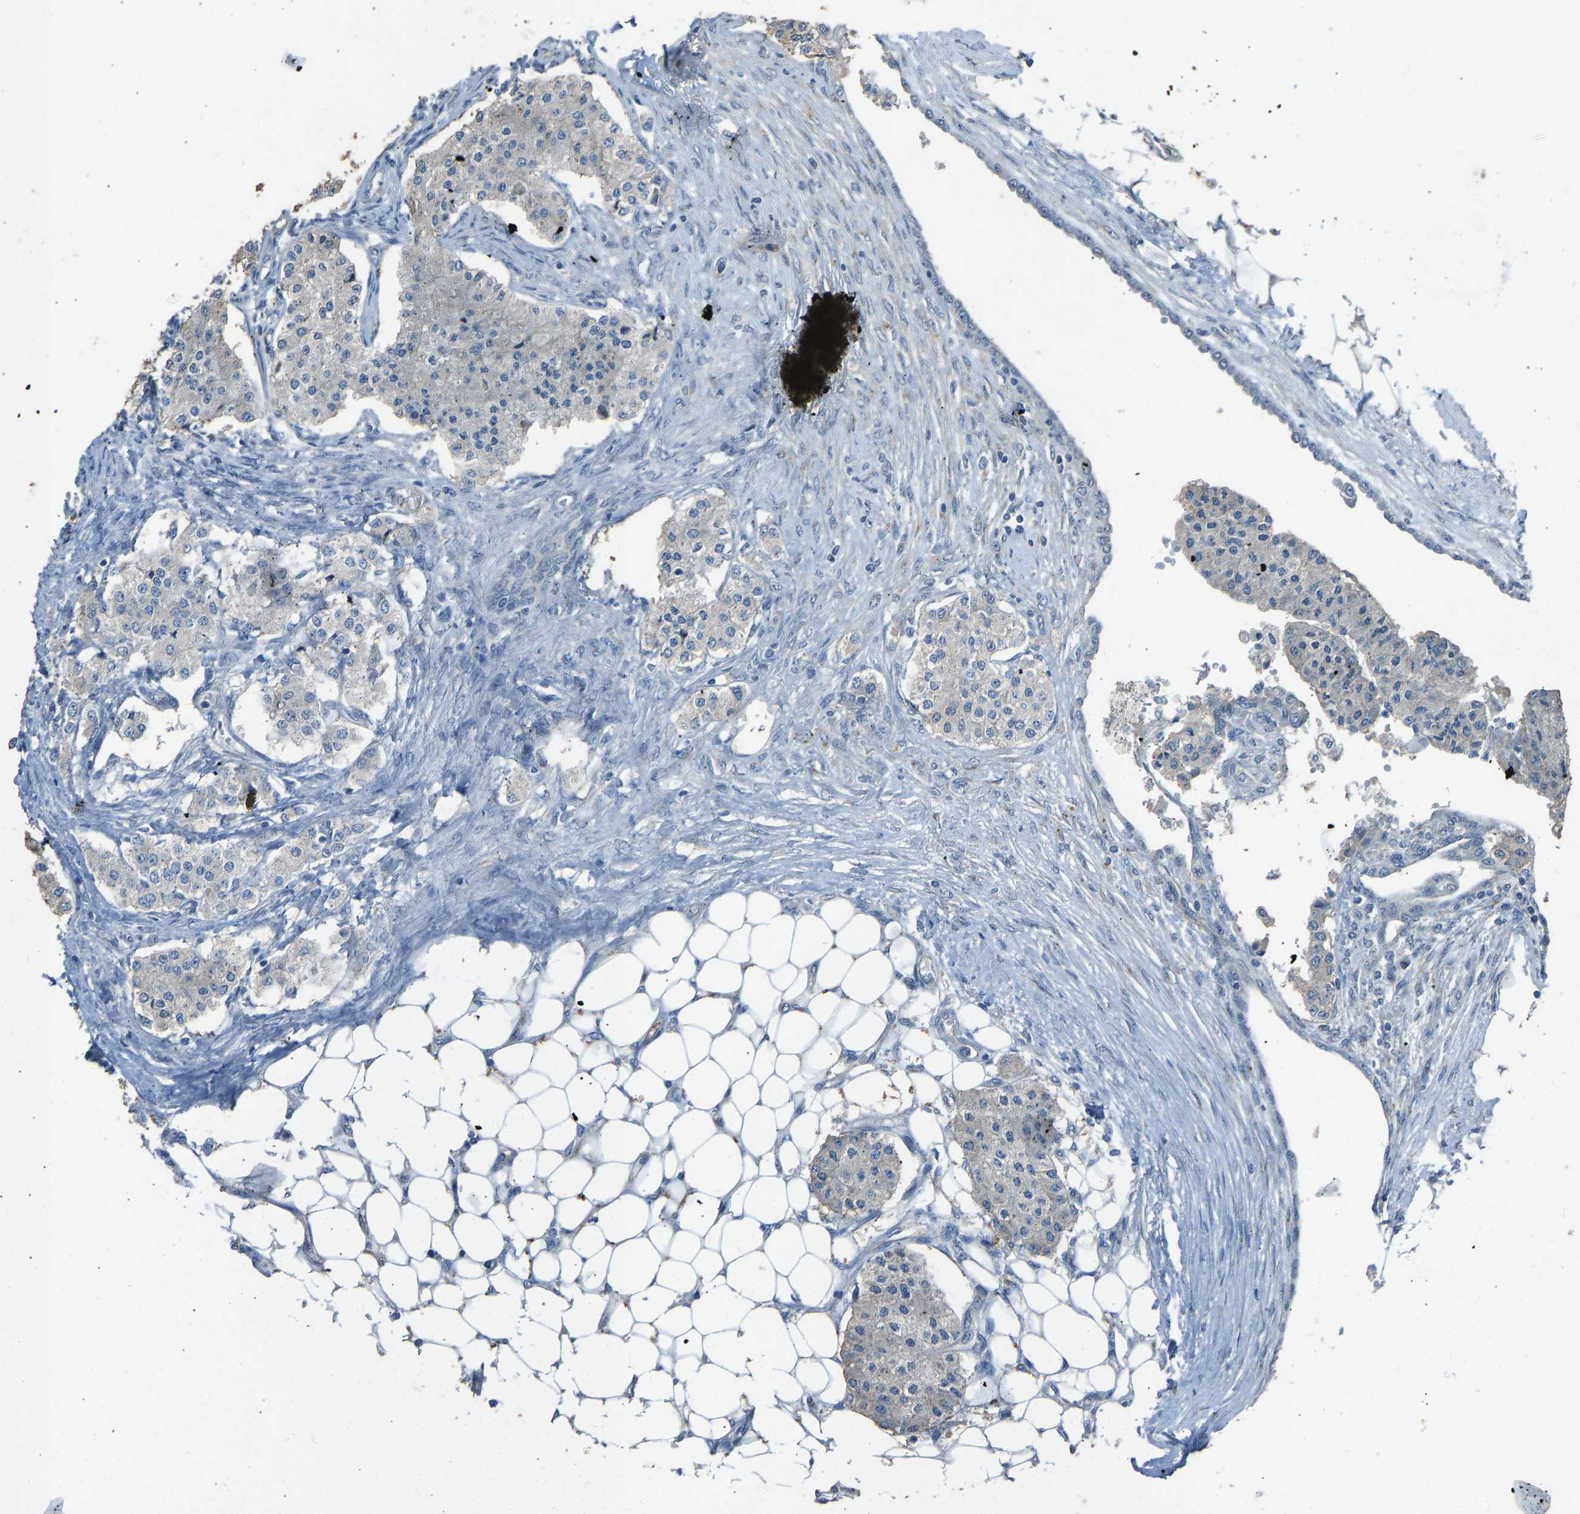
{"staining": {"intensity": "negative", "quantity": "none", "location": "none"}, "tissue": "carcinoid", "cell_type": "Tumor cells", "image_type": "cancer", "snomed": [{"axis": "morphology", "description": "Carcinoid, malignant, NOS"}, {"axis": "topography", "description": "Colon"}], "caption": "Image shows no protein staining in tumor cells of carcinoid tissue.", "gene": "SLC43A1", "patient": {"sex": "female", "age": 52}}